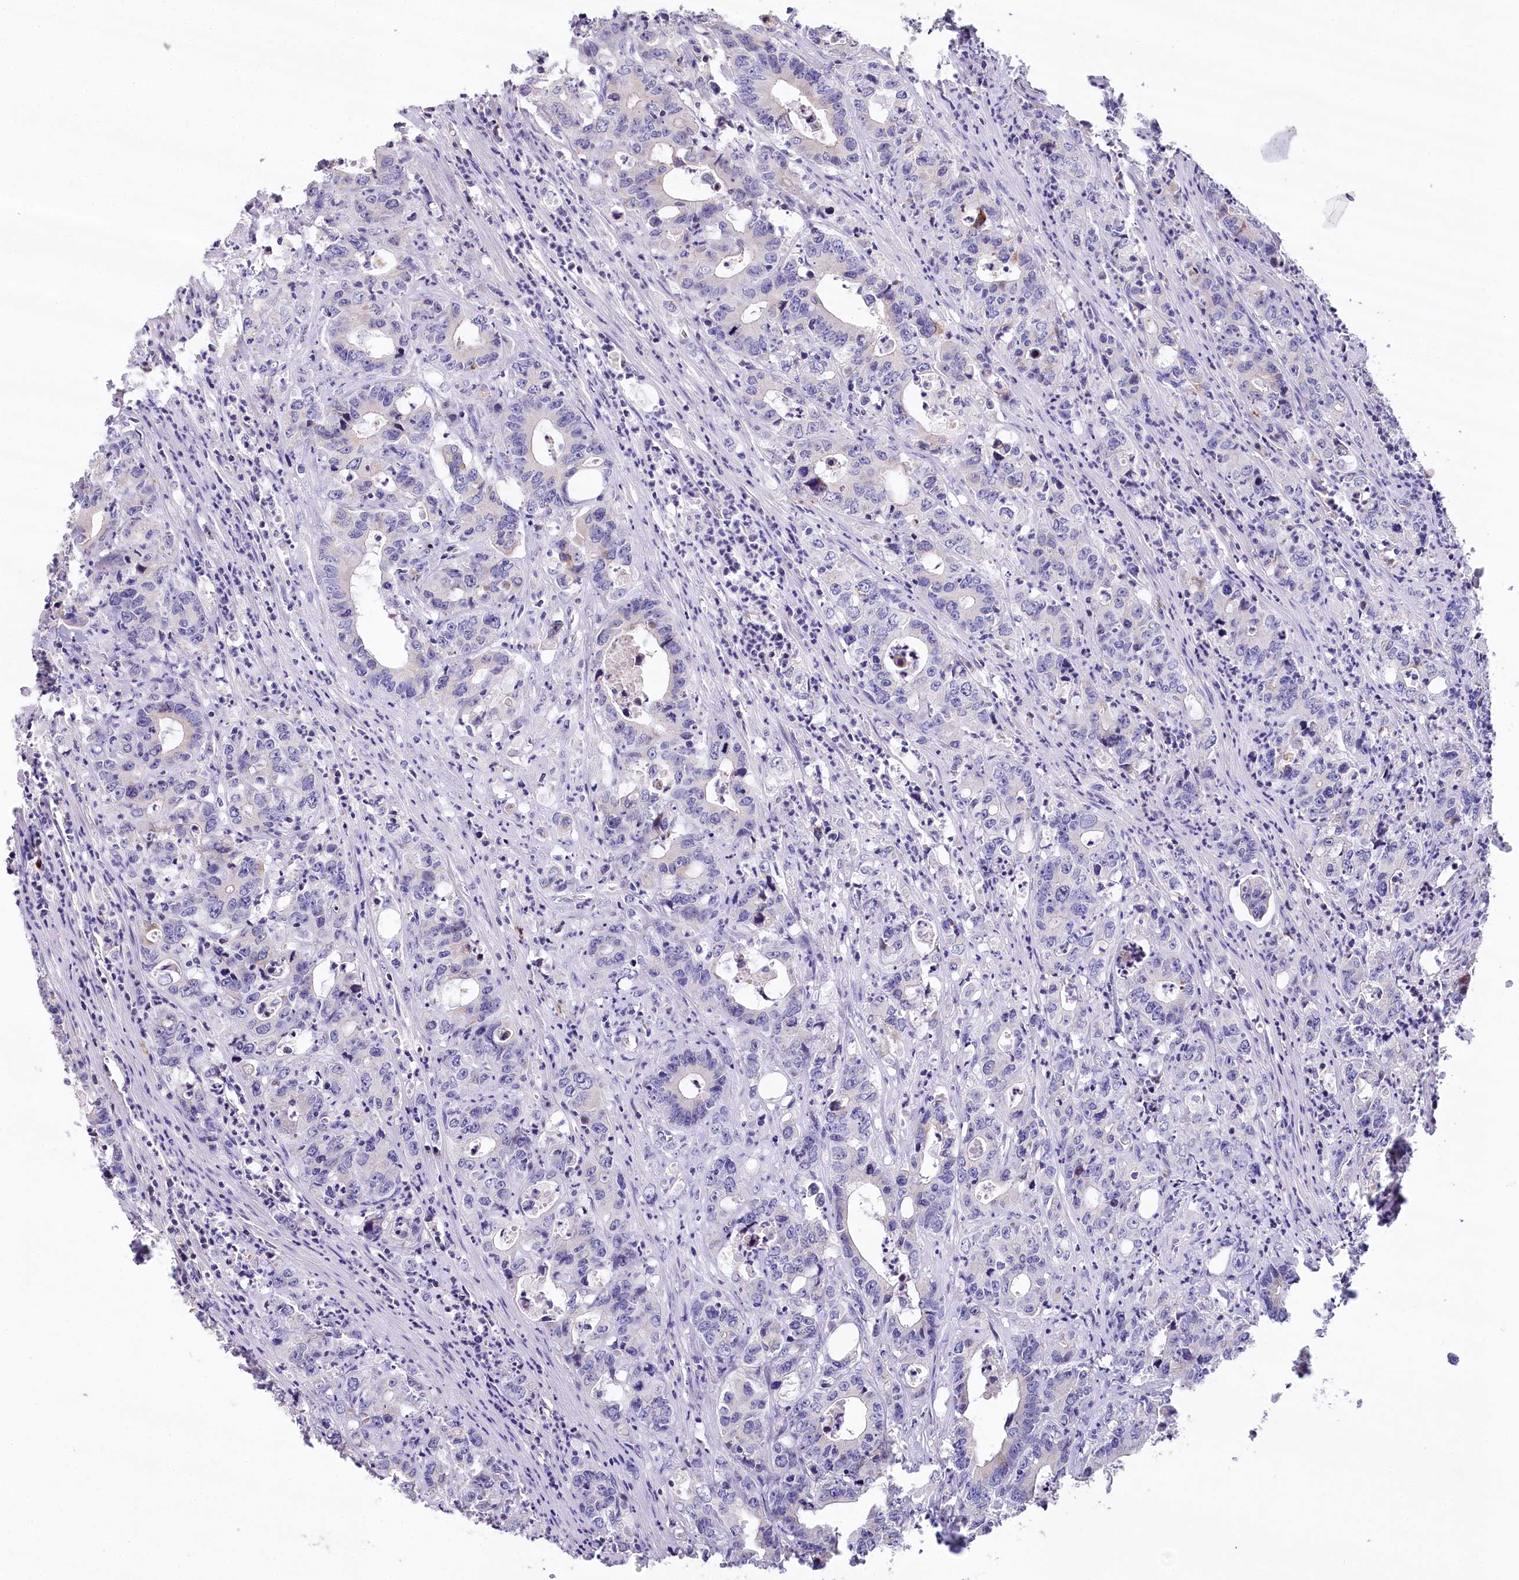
{"staining": {"intensity": "negative", "quantity": "none", "location": "none"}, "tissue": "colorectal cancer", "cell_type": "Tumor cells", "image_type": "cancer", "snomed": [{"axis": "morphology", "description": "Adenocarcinoma, NOS"}, {"axis": "topography", "description": "Colon"}], "caption": "Immunohistochemistry (IHC) image of colorectal cancer stained for a protein (brown), which shows no positivity in tumor cells. (DAB (3,3'-diaminobenzidine) IHC with hematoxylin counter stain).", "gene": "SLC6A11", "patient": {"sex": "female", "age": 75}}